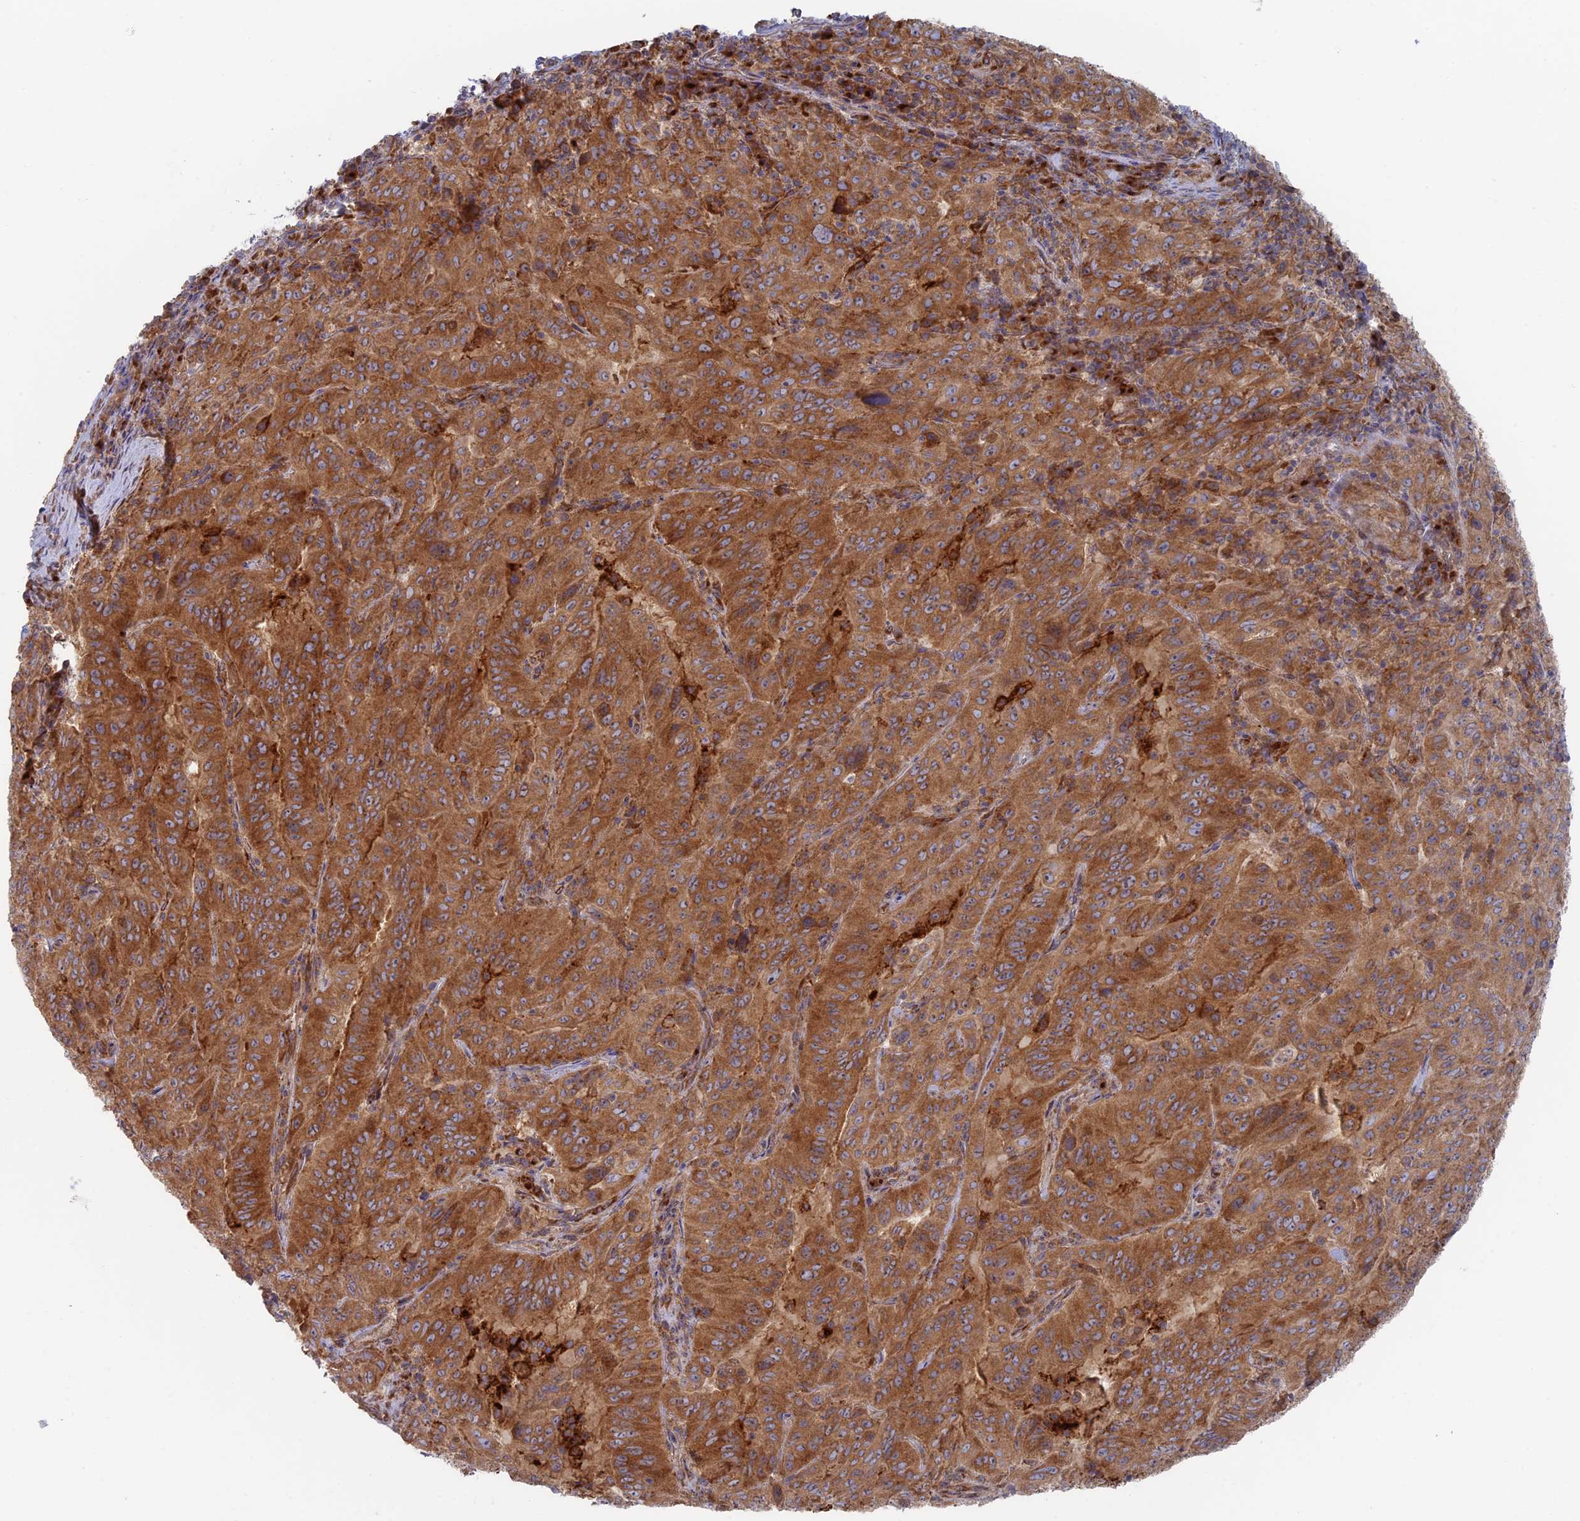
{"staining": {"intensity": "moderate", "quantity": ">75%", "location": "cytoplasmic/membranous"}, "tissue": "pancreatic cancer", "cell_type": "Tumor cells", "image_type": "cancer", "snomed": [{"axis": "morphology", "description": "Adenocarcinoma, NOS"}, {"axis": "topography", "description": "Pancreas"}], "caption": "Immunohistochemical staining of human pancreatic cancer displays moderate cytoplasmic/membranous protein expression in approximately >75% of tumor cells.", "gene": "TBC1D30", "patient": {"sex": "male", "age": 63}}